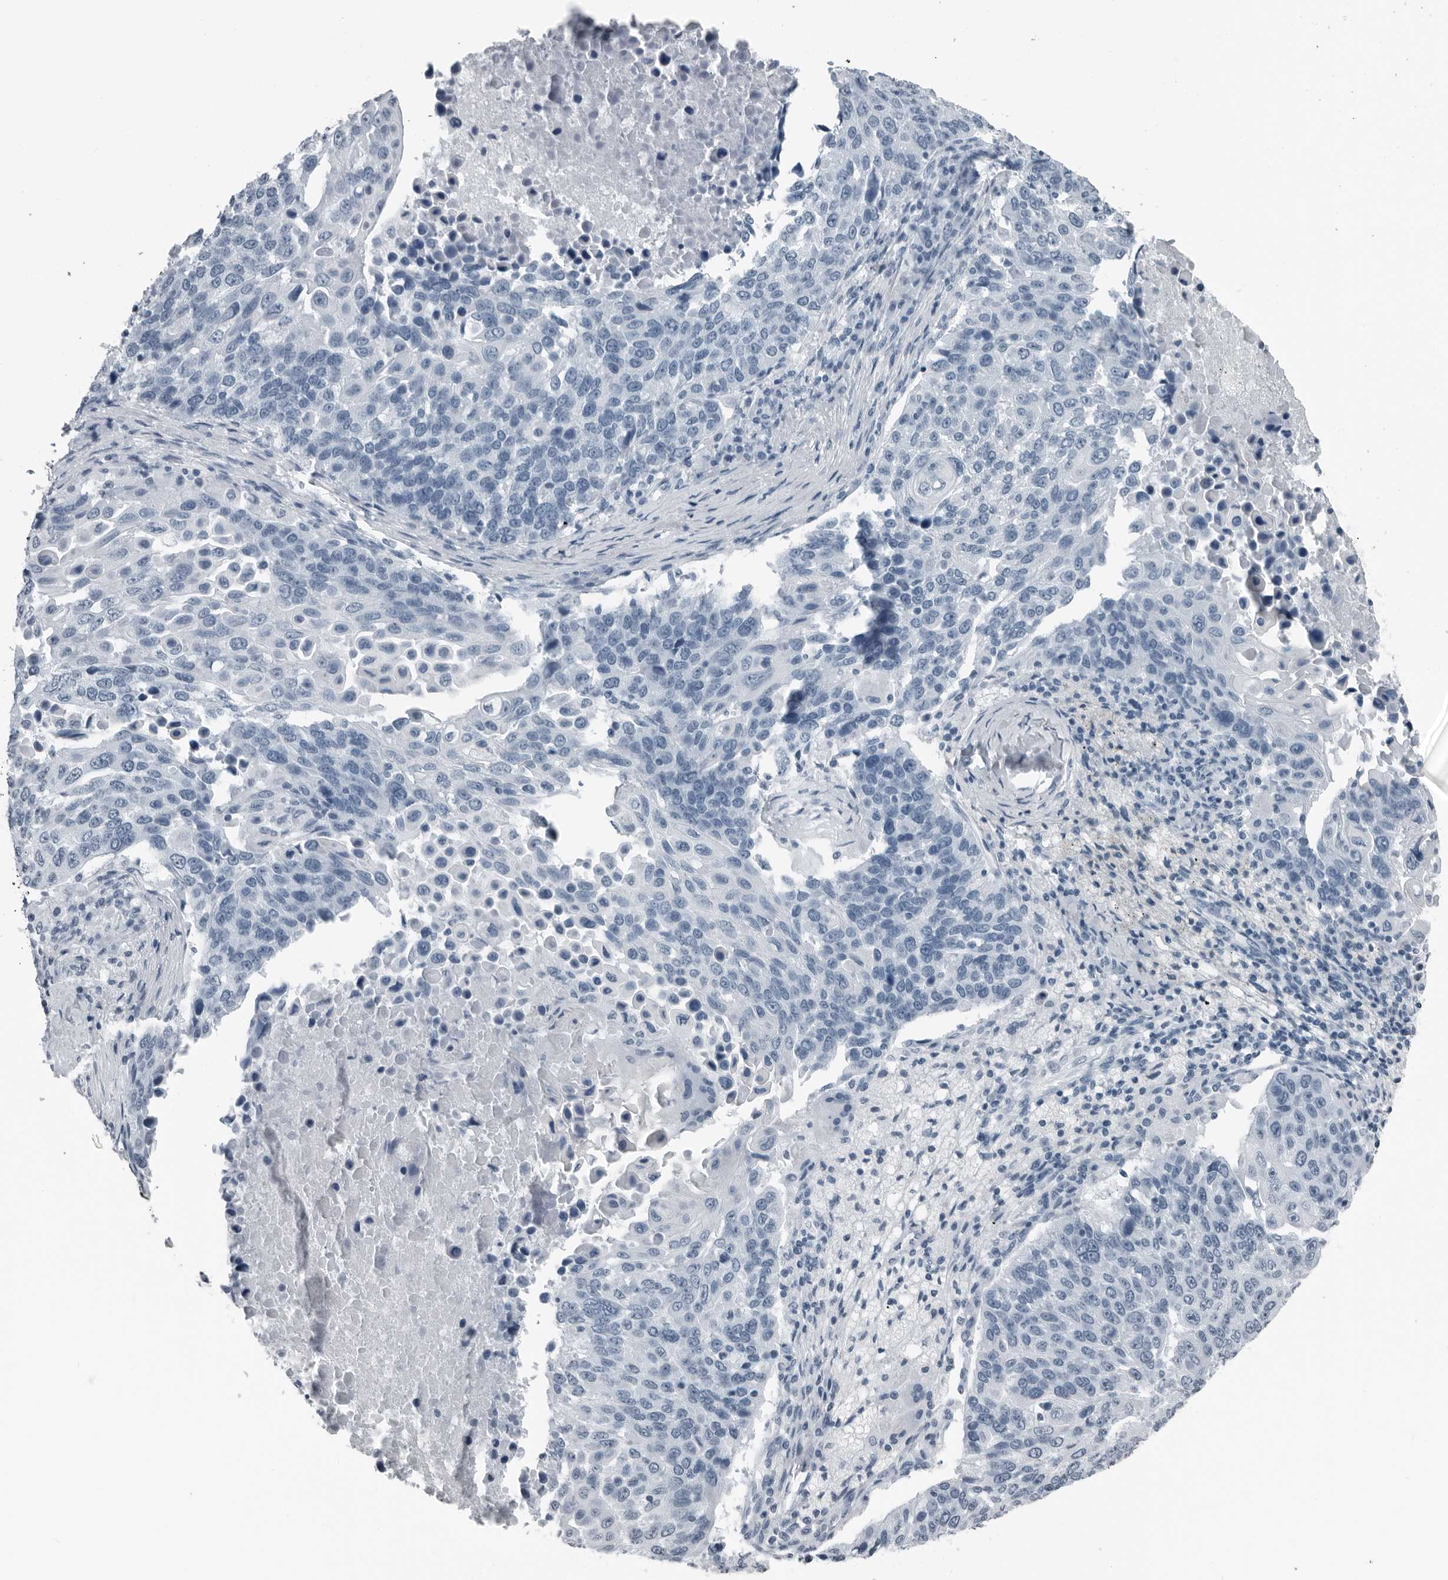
{"staining": {"intensity": "negative", "quantity": "none", "location": "none"}, "tissue": "lung cancer", "cell_type": "Tumor cells", "image_type": "cancer", "snomed": [{"axis": "morphology", "description": "Squamous cell carcinoma, NOS"}, {"axis": "topography", "description": "Lung"}], "caption": "Immunohistochemical staining of lung cancer exhibits no significant staining in tumor cells.", "gene": "PRSS1", "patient": {"sex": "male", "age": 66}}